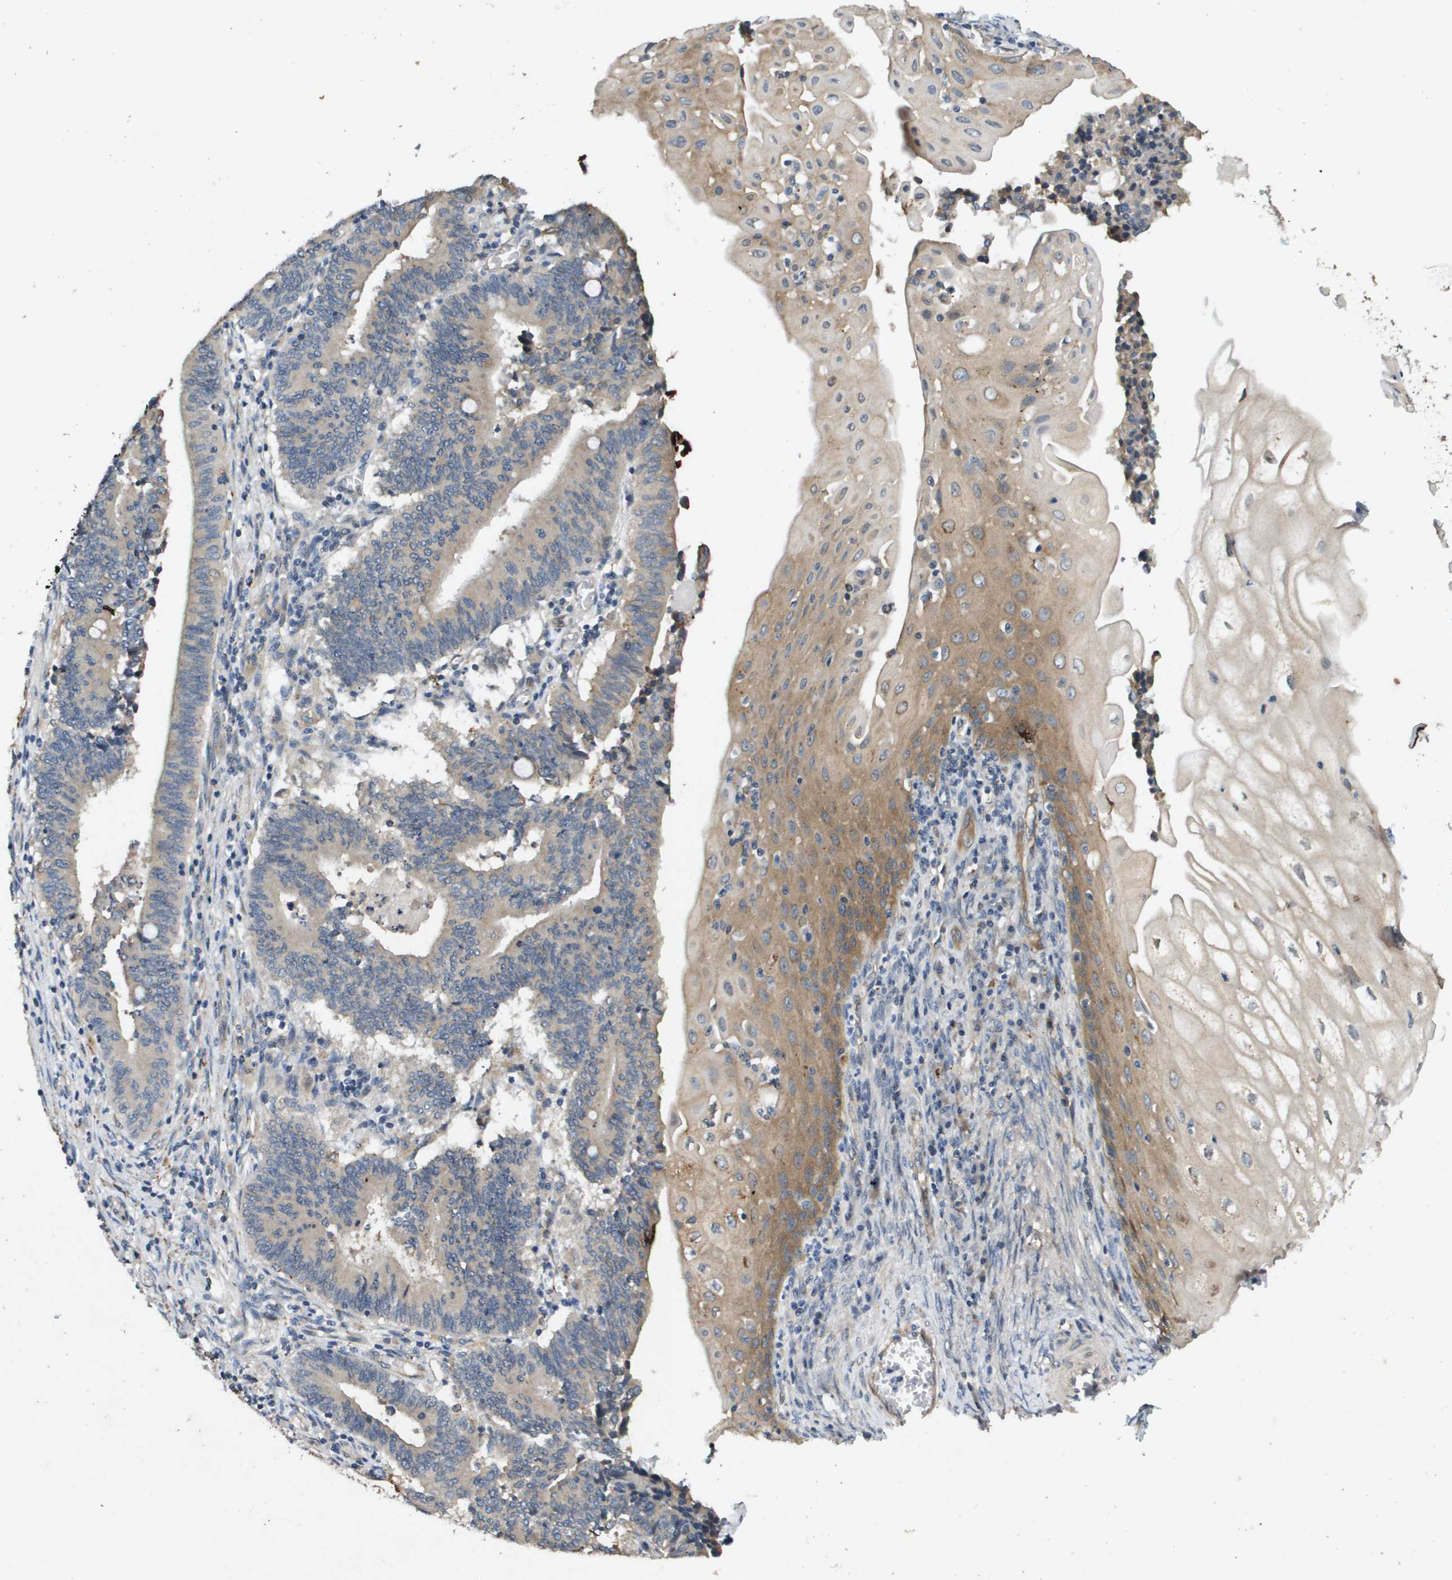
{"staining": {"intensity": "weak", "quantity": ">75%", "location": "cytoplasmic/membranous"}, "tissue": "cervical cancer", "cell_type": "Tumor cells", "image_type": "cancer", "snomed": [{"axis": "morphology", "description": "Adenocarcinoma, NOS"}, {"axis": "topography", "description": "Cervix"}], "caption": "Tumor cells display low levels of weak cytoplasmic/membranous expression in about >75% of cells in cervical cancer (adenocarcinoma).", "gene": "PGAP3", "patient": {"sex": "female", "age": 44}}